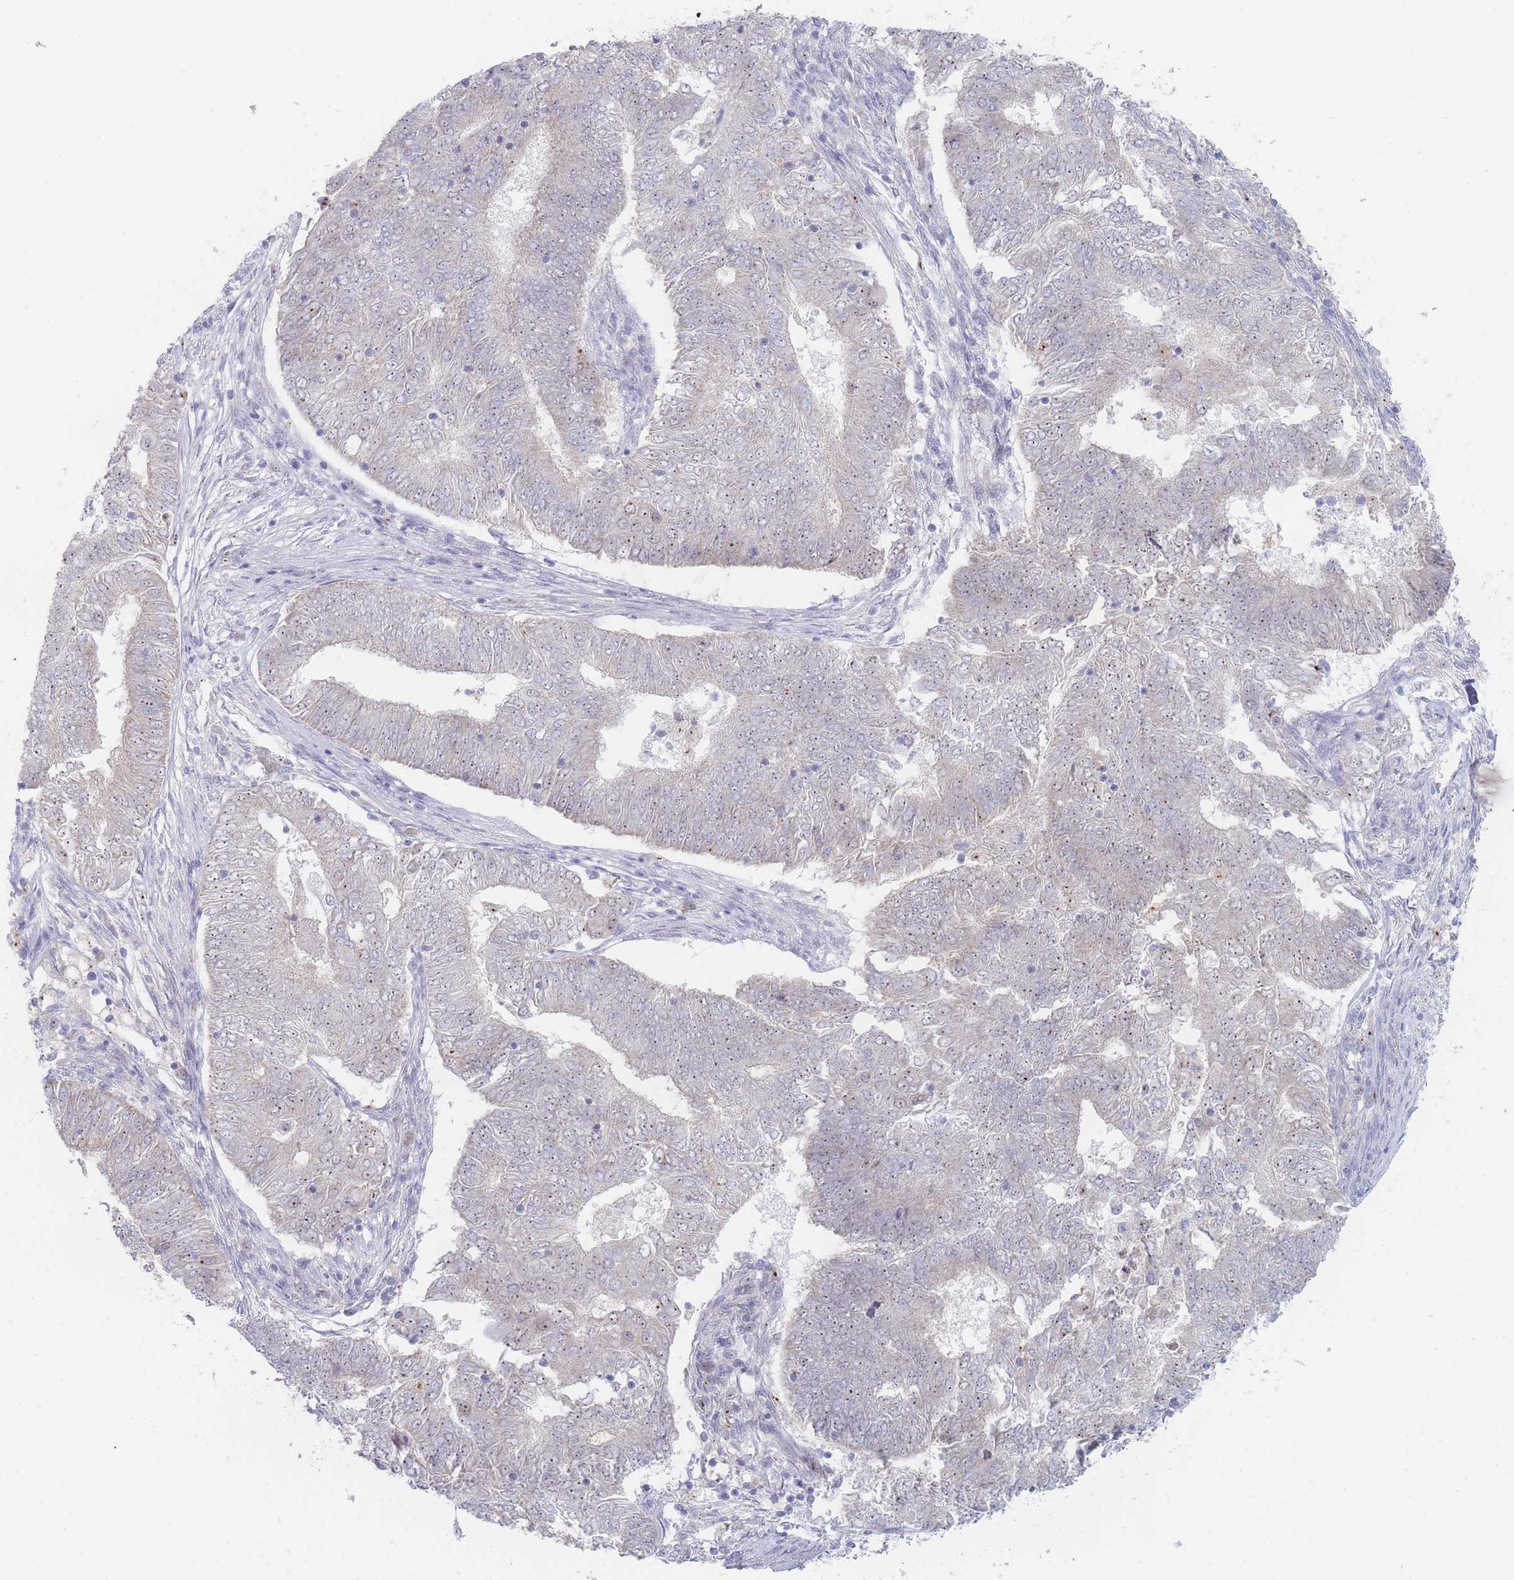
{"staining": {"intensity": "weak", "quantity": "<25%", "location": "cytoplasmic/membranous,nuclear"}, "tissue": "endometrial cancer", "cell_type": "Tumor cells", "image_type": "cancer", "snomed": [{"axis": "morphology", "description": "Adenocarcinoma, NOS"}, {"axis": "topography", "description": "Endometrium"}], "caption": "This is an immunohistochemistry micrograph of adenocarcinoma (endometrial). There is no expression in tumor cells.", "gene": "RNF8", "patient": {"sex": "female", "age": 62}}